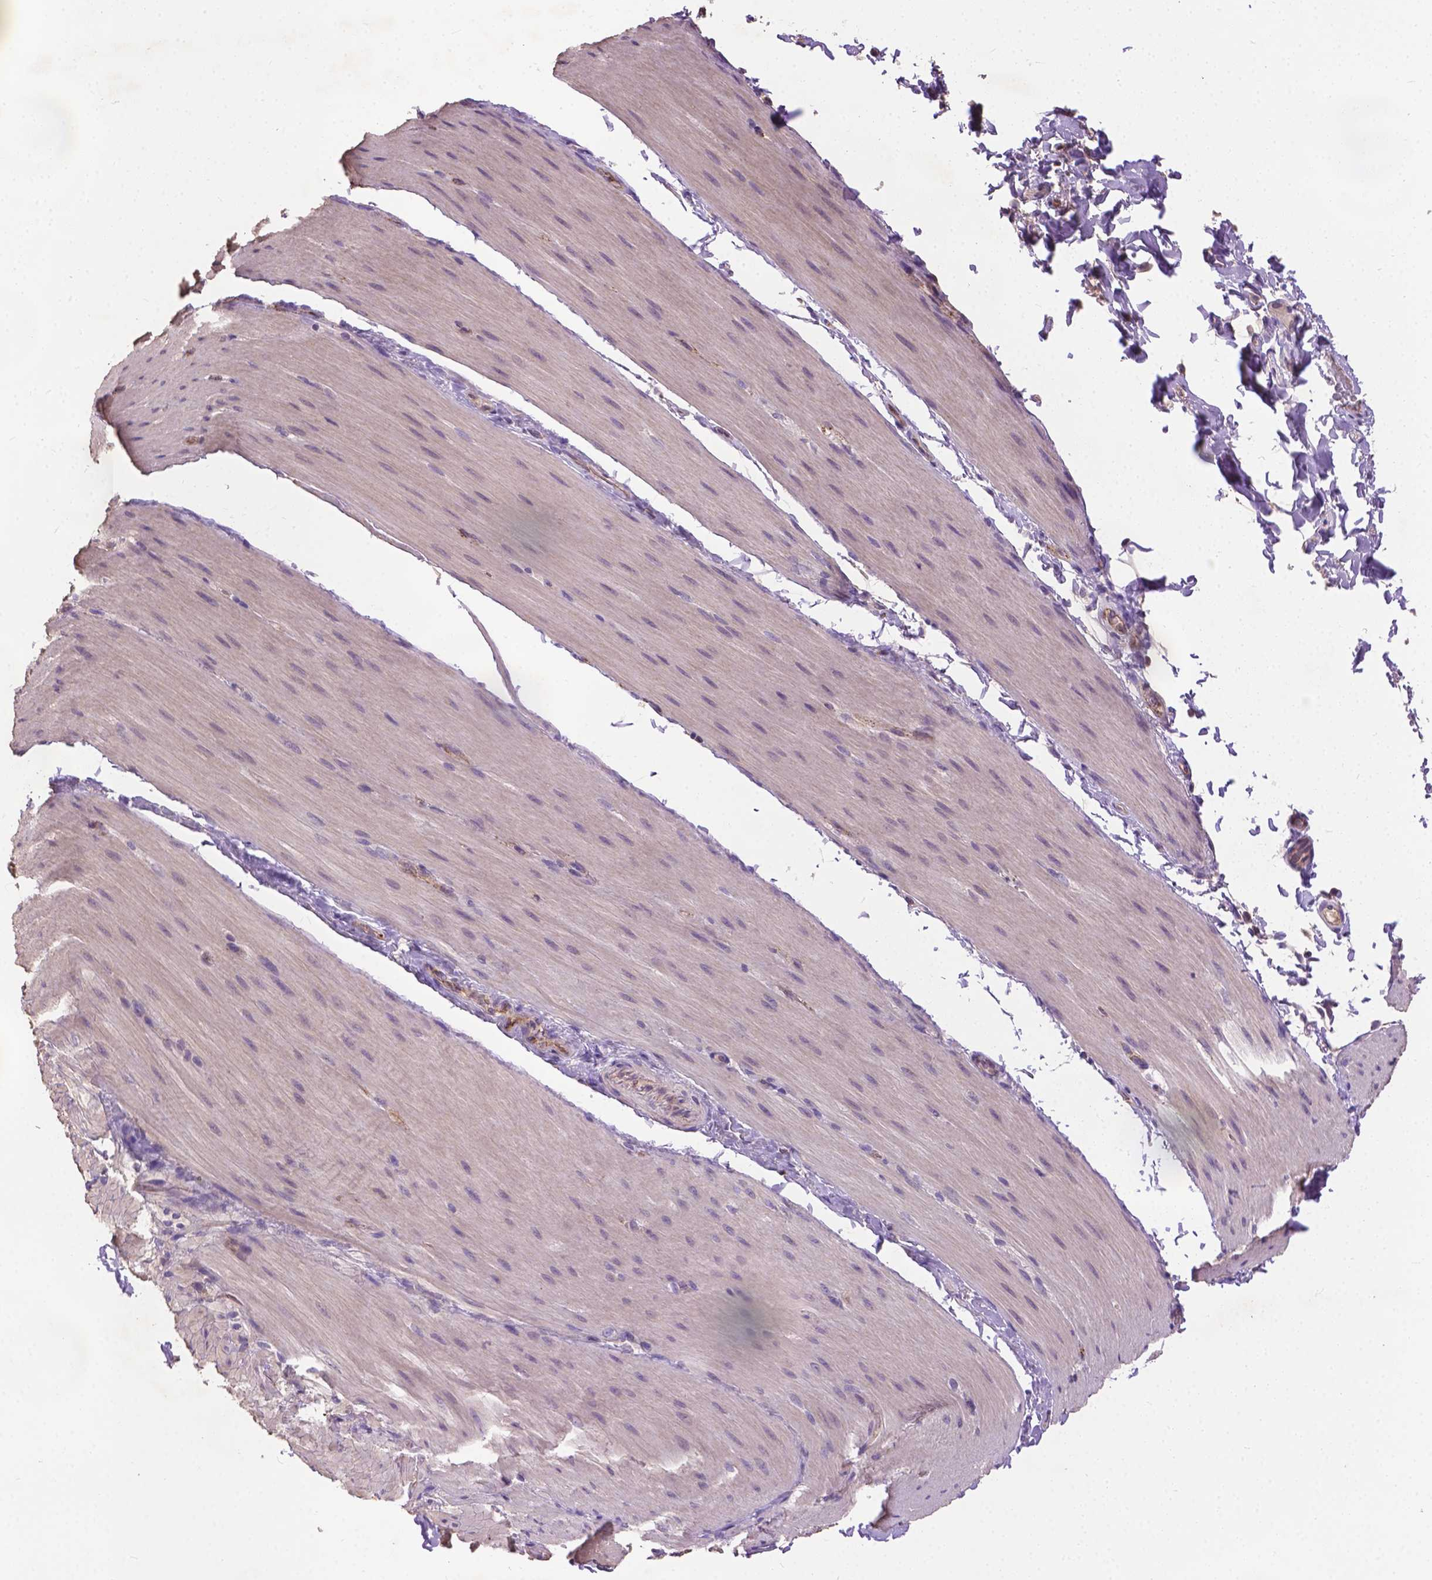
{"staining": {"intensity": "negative", "quantity": "none", "location": "none"}, "tissue": "smooth muscle", "cell_type": "Smooth muscle cells", "image_type": "normal", "snomed": [{"axis": "morphology", "description": "Normal tissue, NOS"}, {"axis": "topography", "description": "Smooth muscle"}, {"axis": "topography", "description": "Colon"}], "caption": "IHC of normal smooth muscle reveals no positivity in smooth muscle cells.", "gene": "ZNF337", "patient": {"sex": "male", "age": 73}}